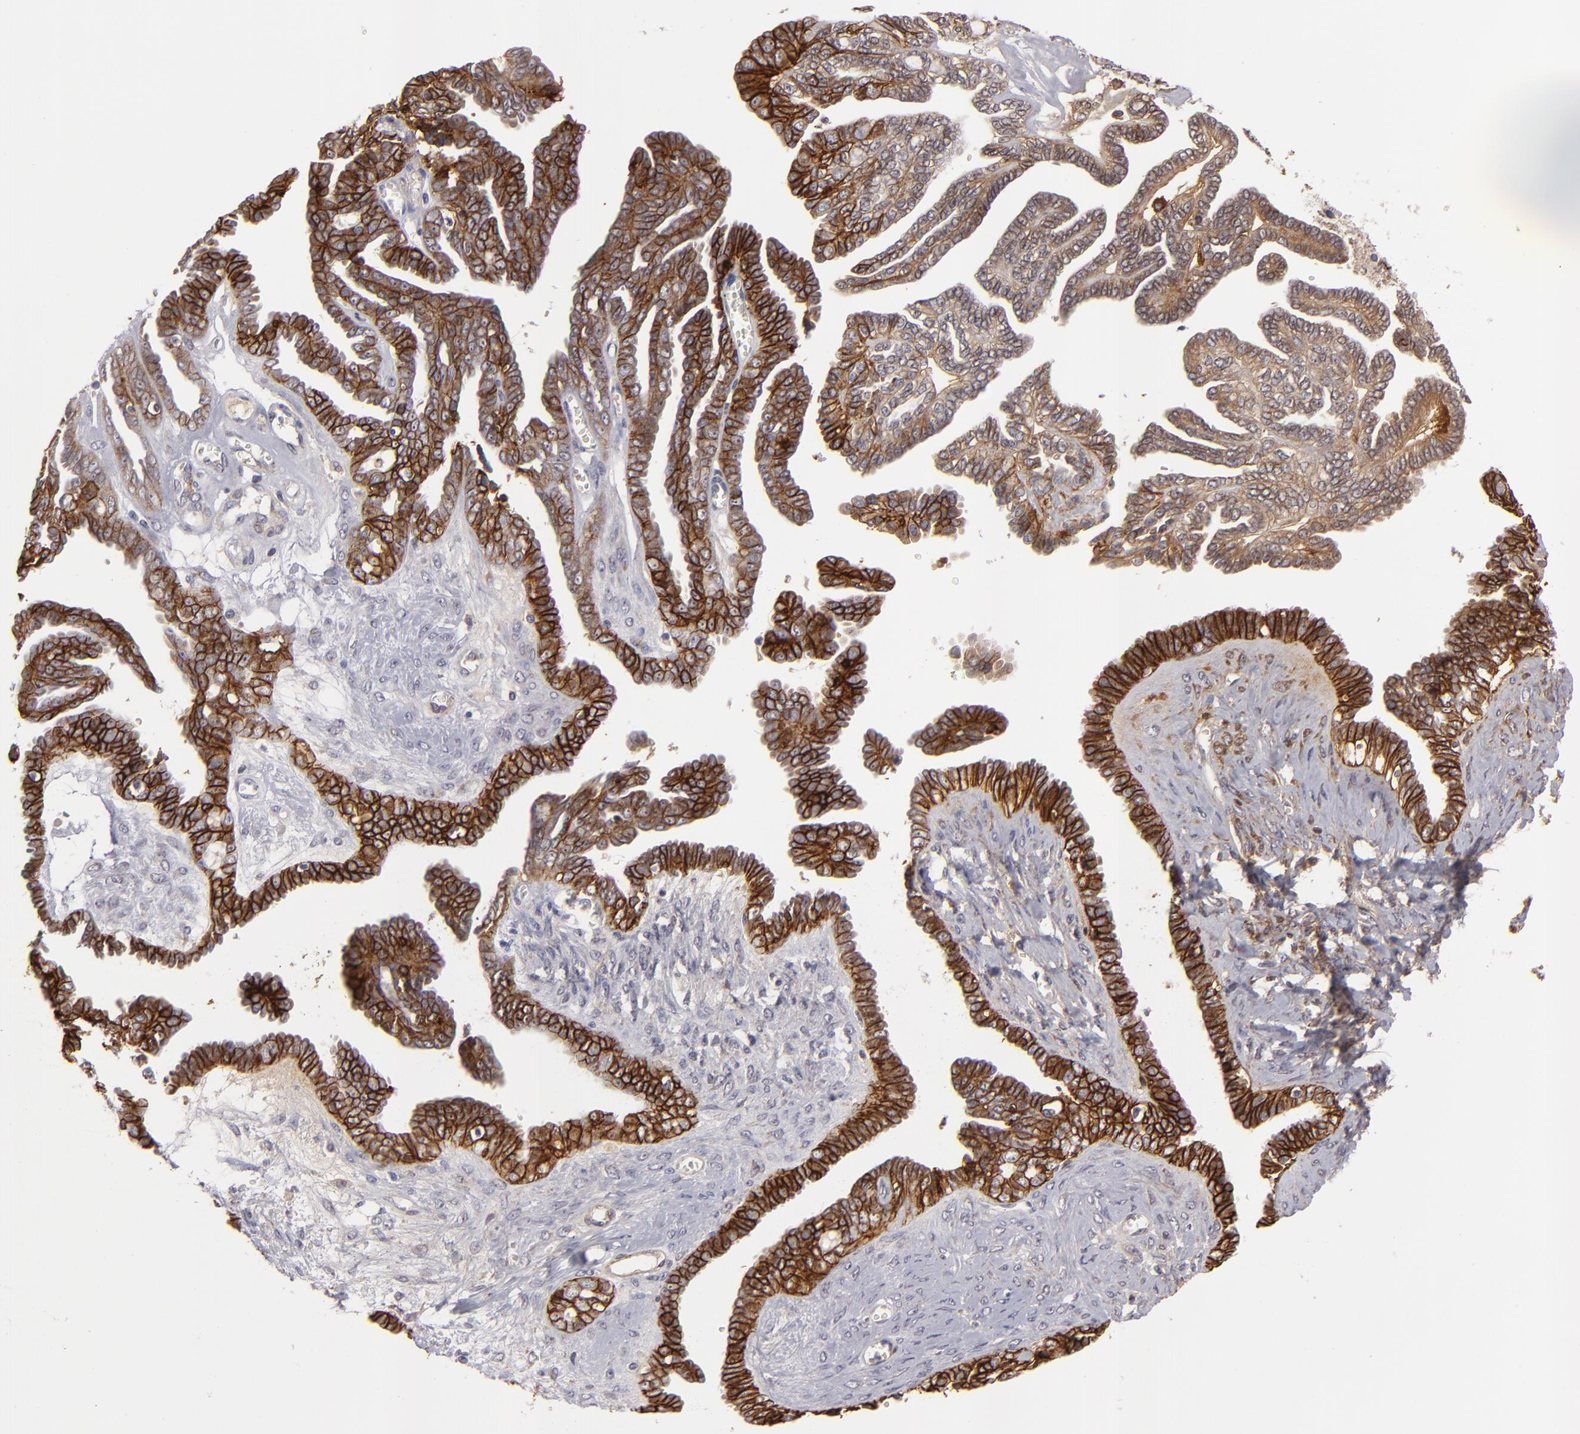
{"staining": {"intensity": "moderate", "quantity": ">75%", "location": "cytoplasmic/membranous"}, "tissue": "ovarian cancer", "cell_type": "Tumor cells", "image_type": "cancer", "snomed": [{"axis": "morphology", "description": "Cystadenocarcinoma, serous, NOS"}, {"axis": "topography", "description": "Ovary"}], "caption": "Ovarian cancer stained for a protein displays moderate cytoplasmic/membranous positivity in tumor cells.", "gene": "ALCAM", "patient": {"sex": "female", "age": 71}}